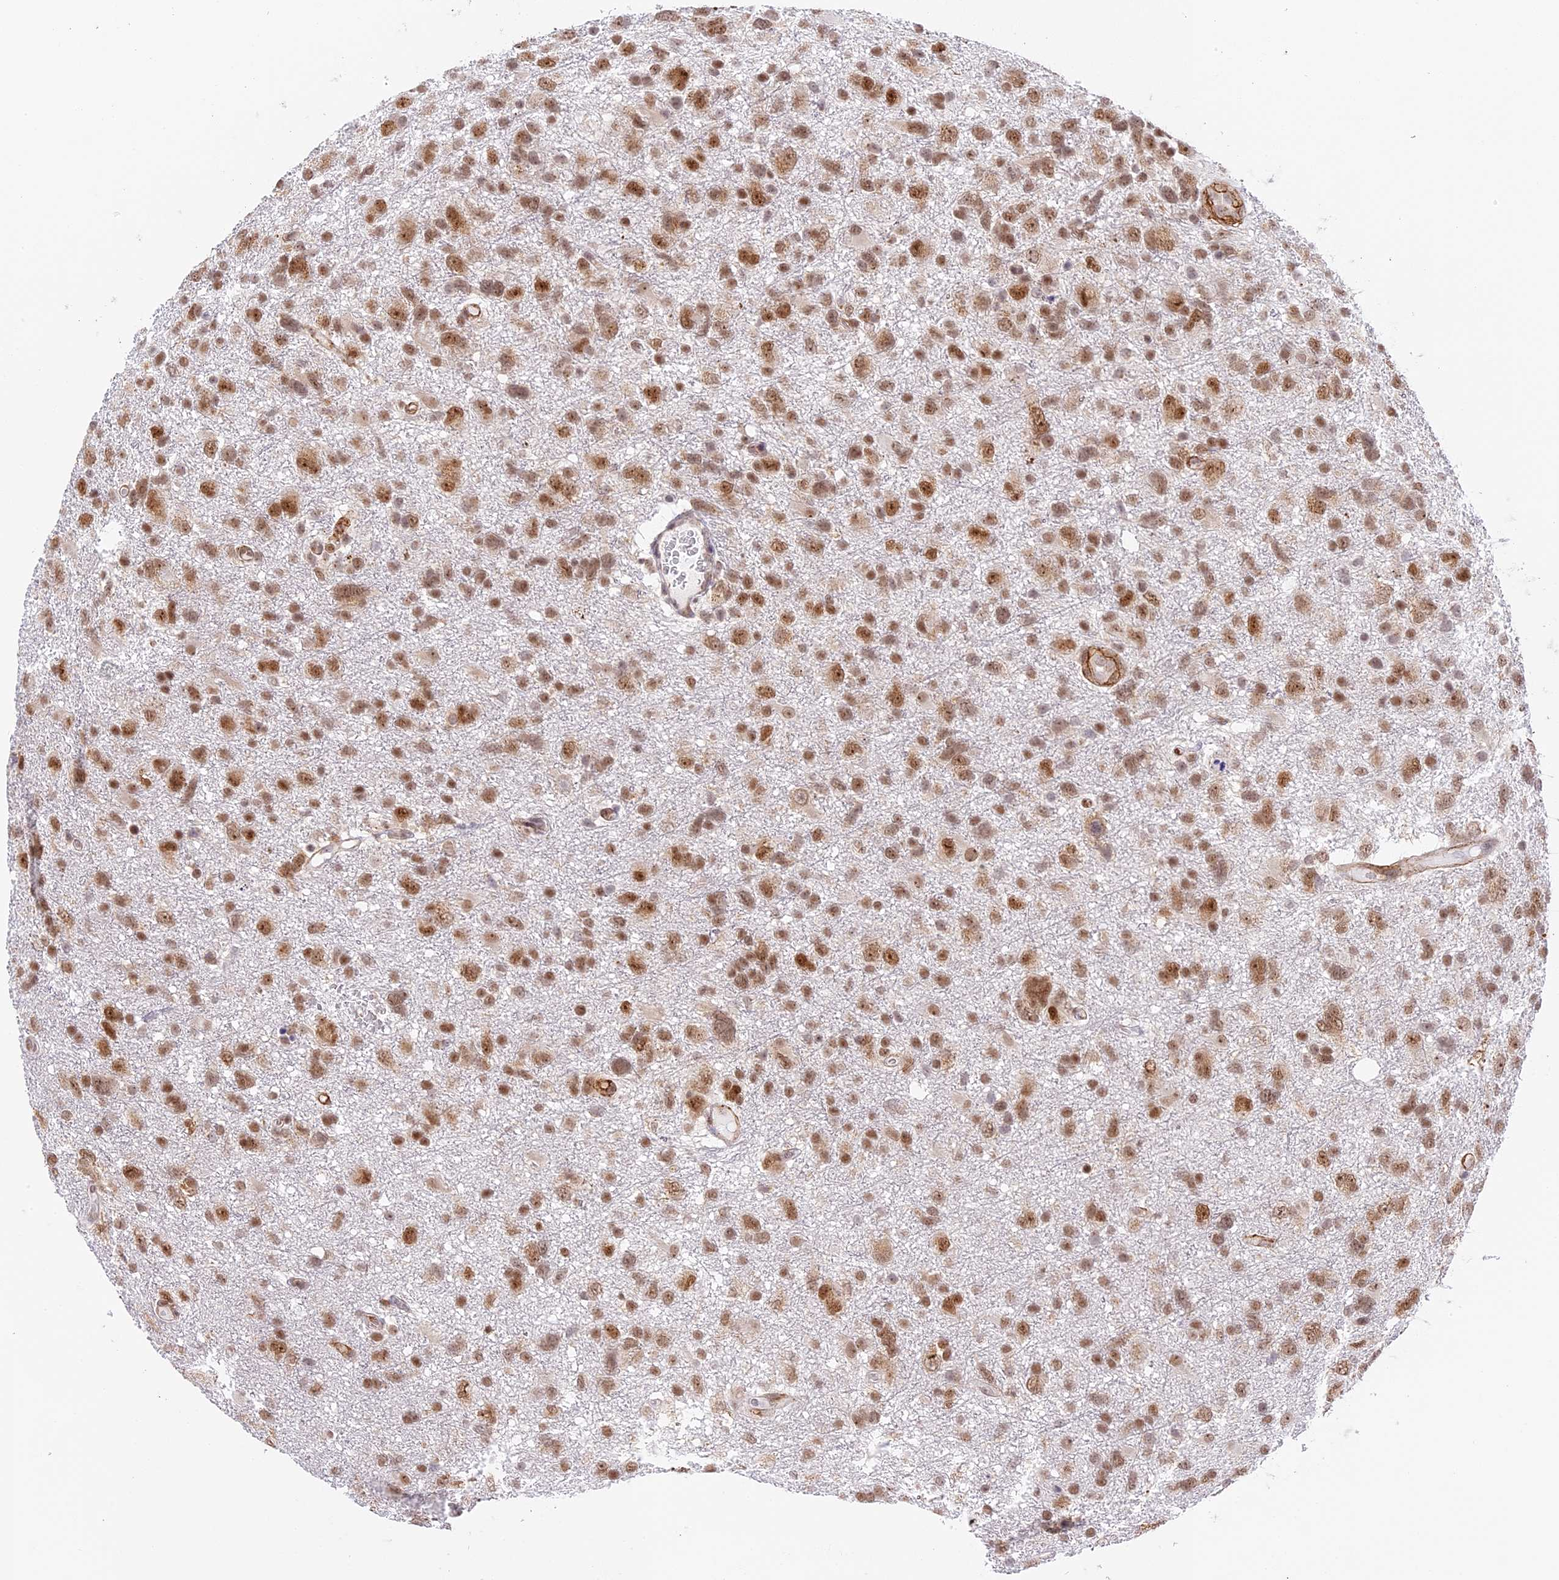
{"staining": {"intensity": "moderate", "quantity": ">75%", "location": "nuclear"}, "tissue": "glioma", "cell_type": "Tumor cells", "image_type": "cancer", "snomed": [{"axis": "morphology", "description": "Glioma, malignant, High grade"}, {"axis": "topography", "description": "Brain"}], "caption": "A photomicrograph of human malignant glioma (high-grade) stained for a protein demonstrates moderate nuclear brown staining in tumor cells.", "gene": "HEATR5B", "patient": {"sex": "male", "age": 61}}